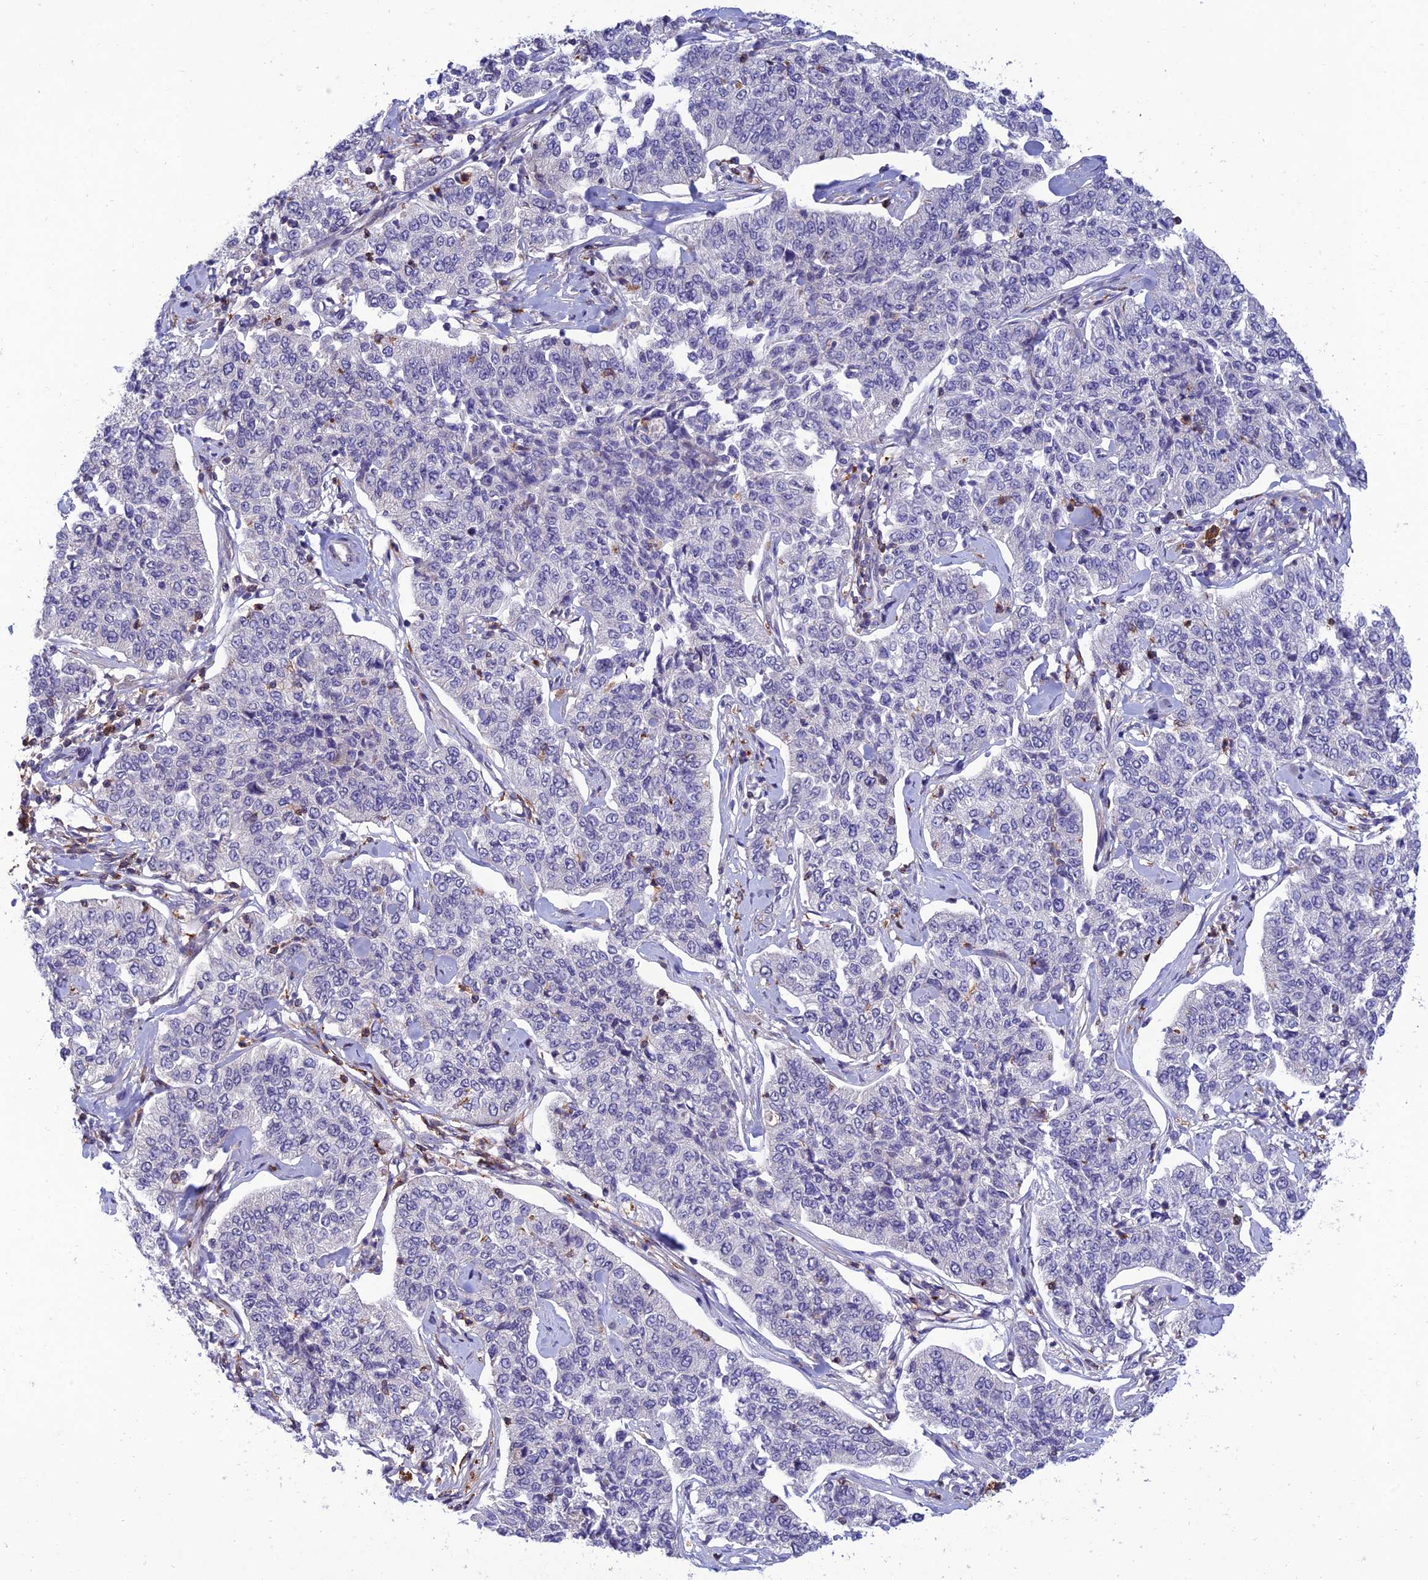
{"staining": {"intensity": "negative", "quantity": "none", "location": "none"}, "tissue": "cervical cancer", "cell_type": "Tumor cells", "image_type": "cancer", "snomed": [{"axis": "morphology", "description": "Squamous cell carcinoma, NOS"}, {"axis": "topography", "description": "Cervix"}], "caption": "There is no significant positivity in tumor cells of cervical cancer.", "gene": "FAM76A", "patient": {"sex": "female", "age": 35}}